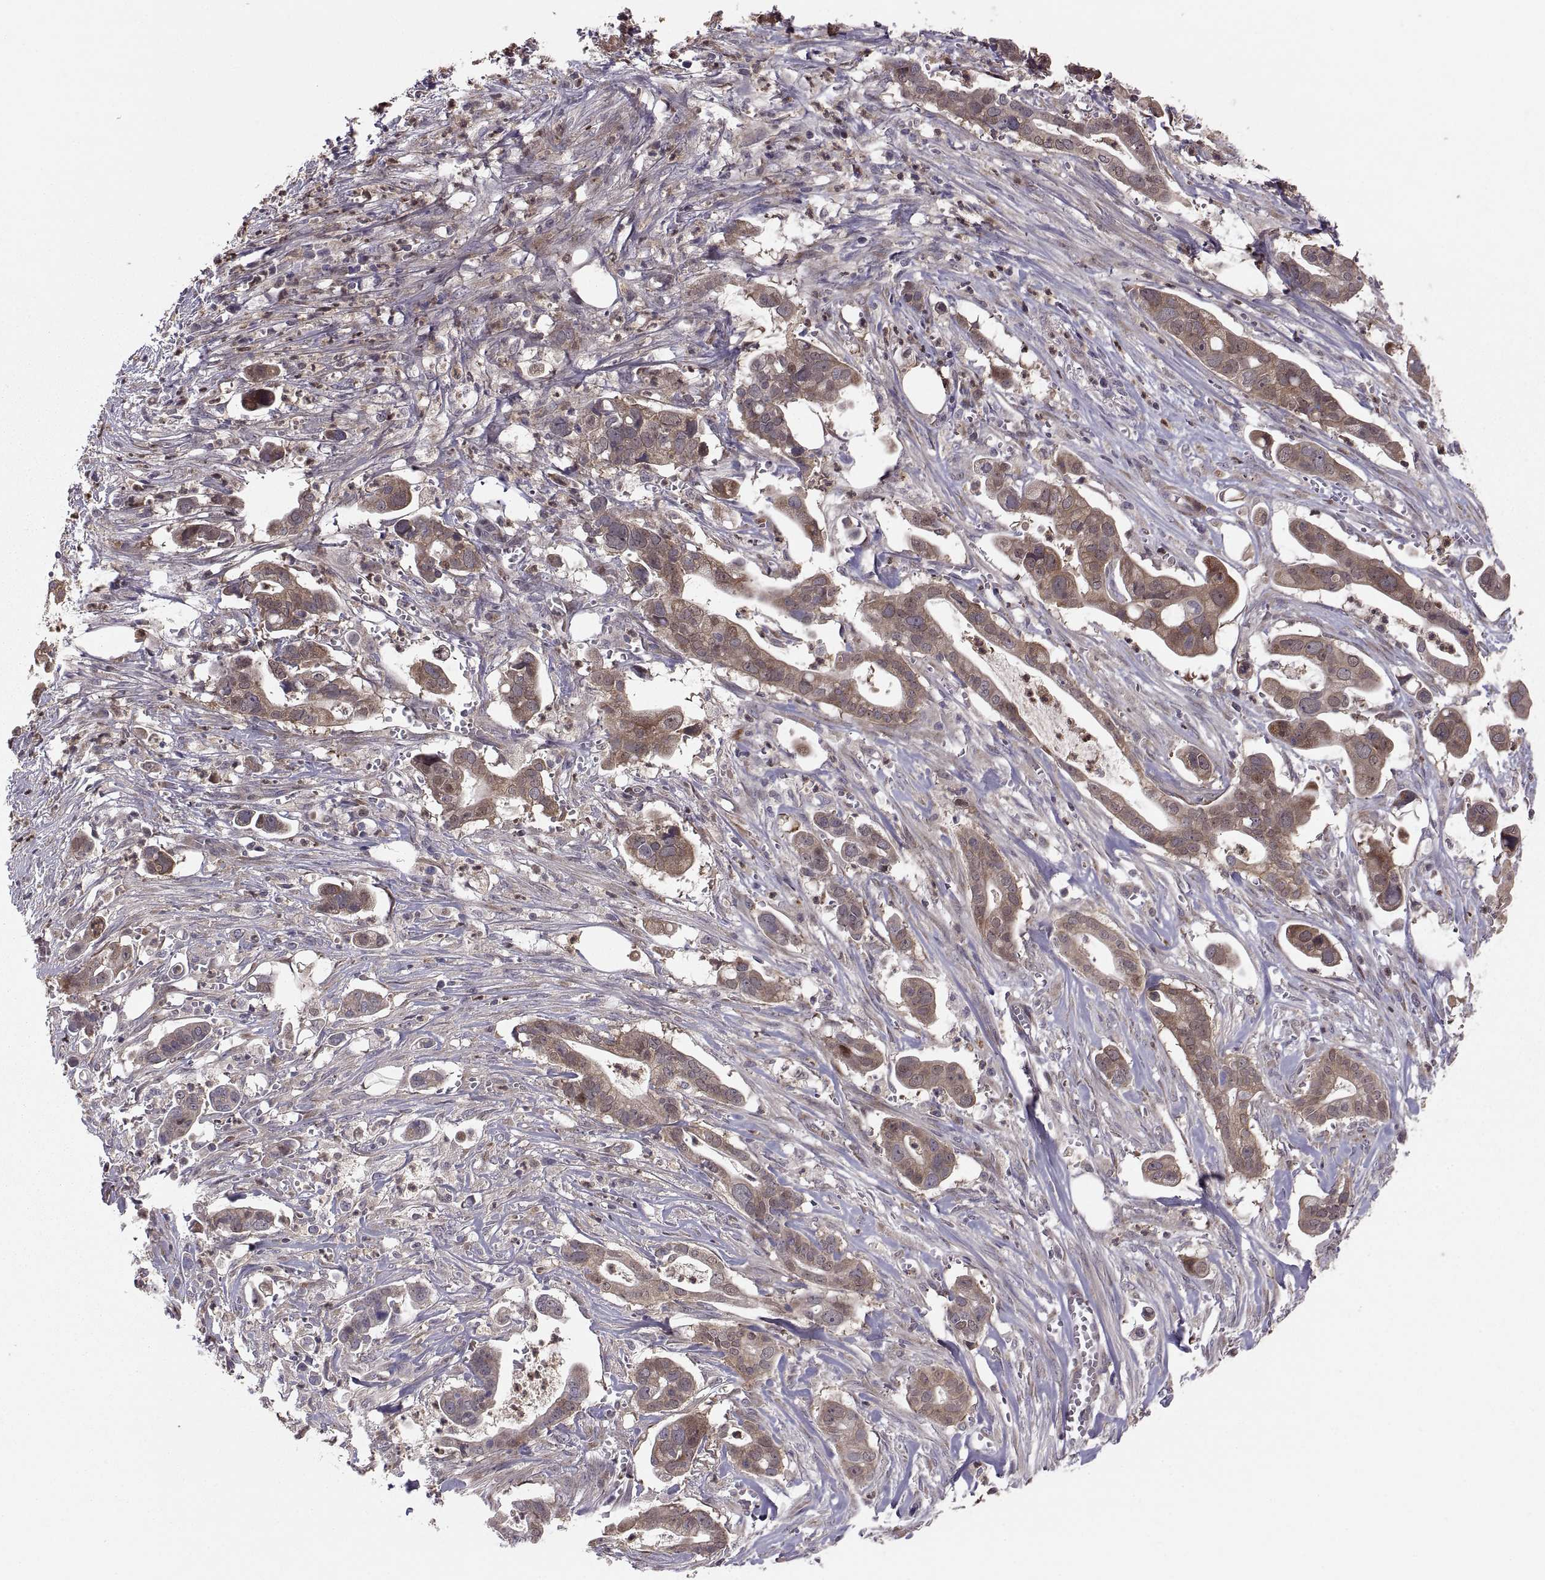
{"staining": {"intensity": "moderate", "quantity": "25%-75%", "location": "cytoplasmic/membranous"}, "tissue": "pancreatic cancer", "cell_type": "Tumor cells", "image_type": "cancer", "snomed": [{"axis": "morphology", "description": "Adenocarcinoma, NOS"}, {"axis": "topography", "description": "Pancreas"}], "caption": "Immunohistochemical staining of adenocarcinoma (pancreatic) exhibits medium levels of moderate cytoplasmic/membranous protein expression in about 25%-75% of tumor cells.", "gene": "TESC", "patient": {"sex": "male", "age": 61}}